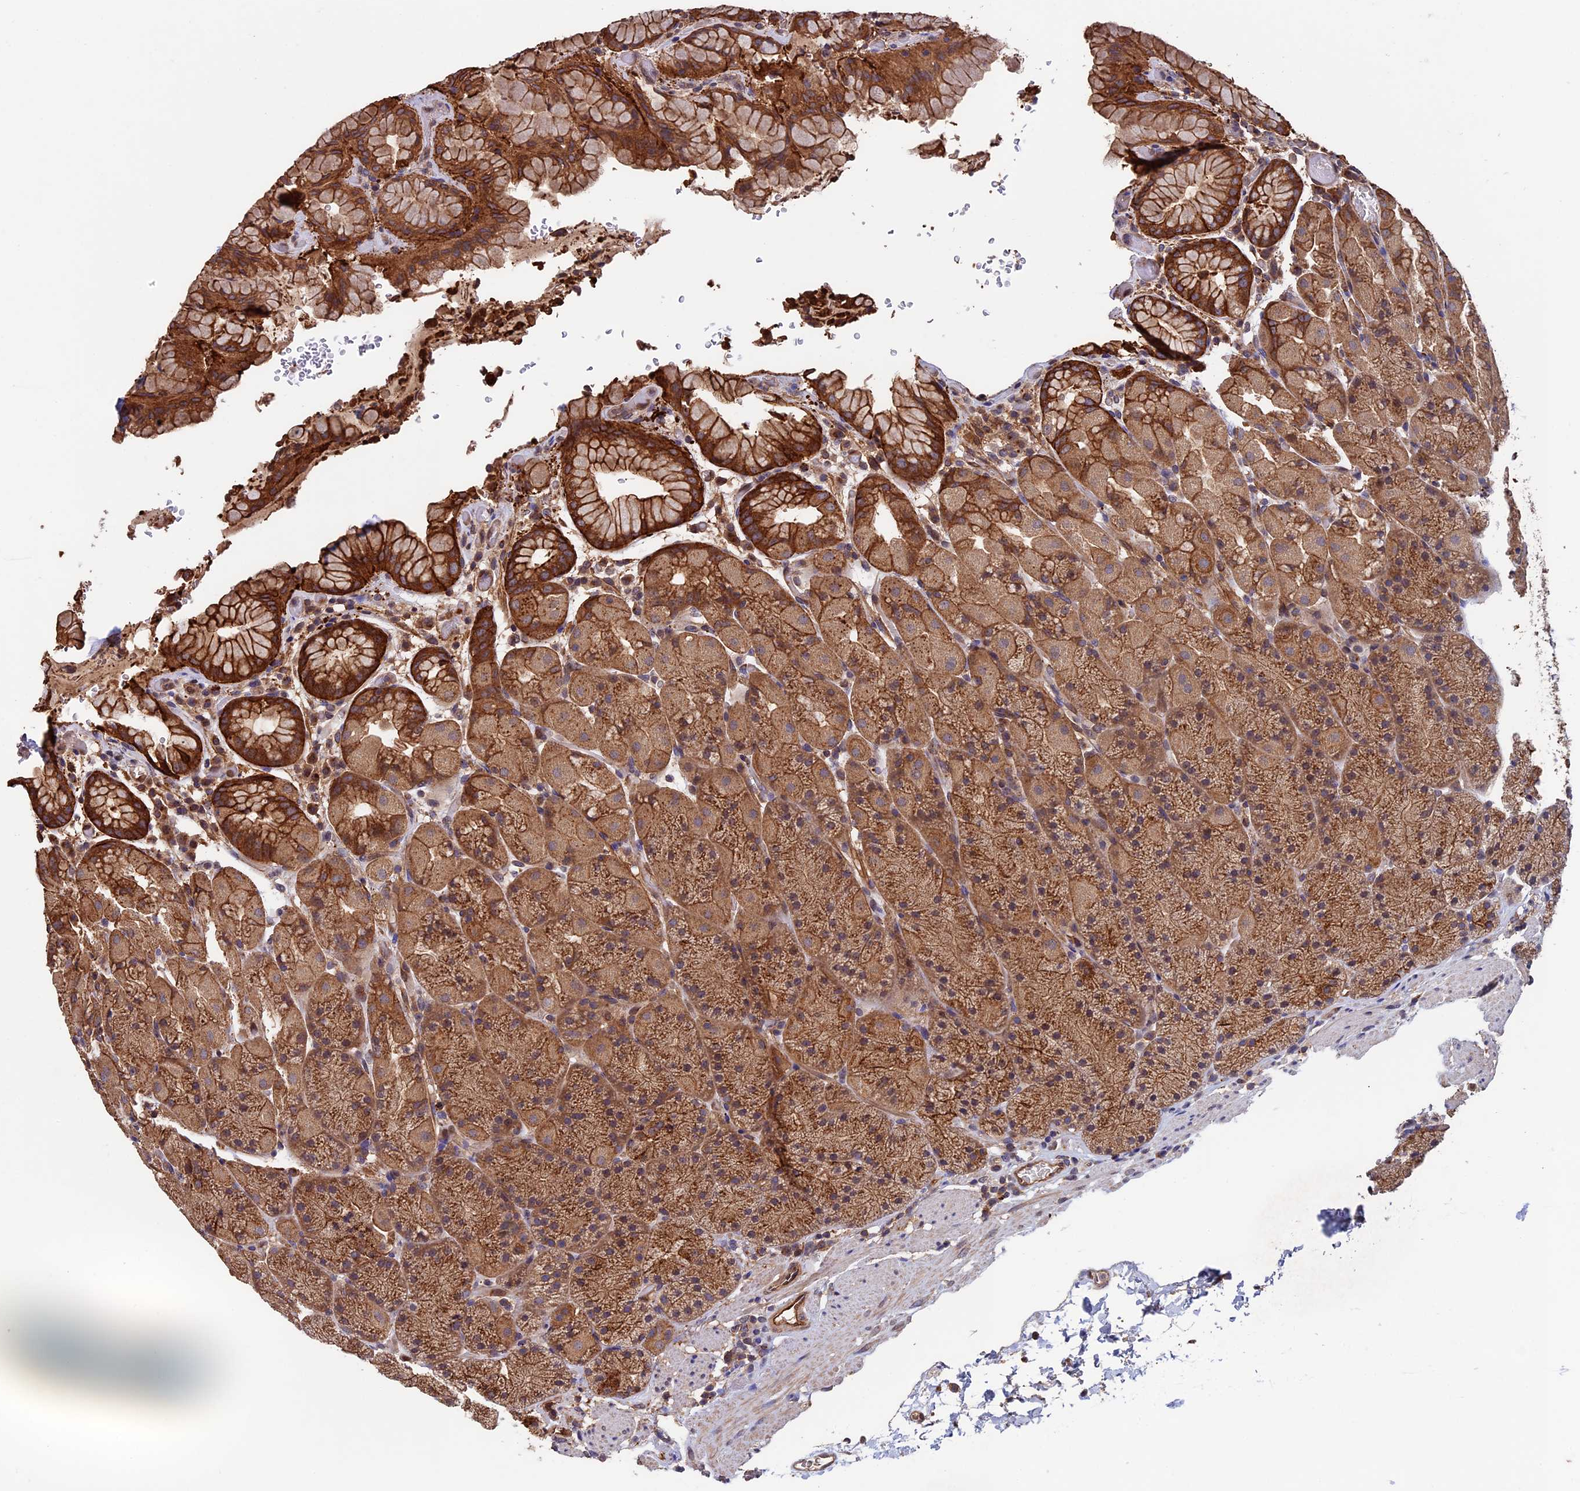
{"staining": {"intensity": "strong", "quantity": ">75%", "location": "cytoplasmic/membranous"}, "tissue": "stomach", "cell_type": "Glandular cells", "image_type": "normal", "snomed": [{"axis": "morphology", "description": "Normal tissue, NOS"}, {"axis": "topography", "description": "Stomach, upper"}, {"axis": "topography", "description": "Stomach, lower"}], "caption": "The immunohistochemical stain highlights strong cytoplasmic/membranous expression in glandular cells of benign stomach. (Brightfield microscopy of DAB IHC at high magnification).", "gene": "SLC9A5", "patient": {"sex": "male", "age": 67}}